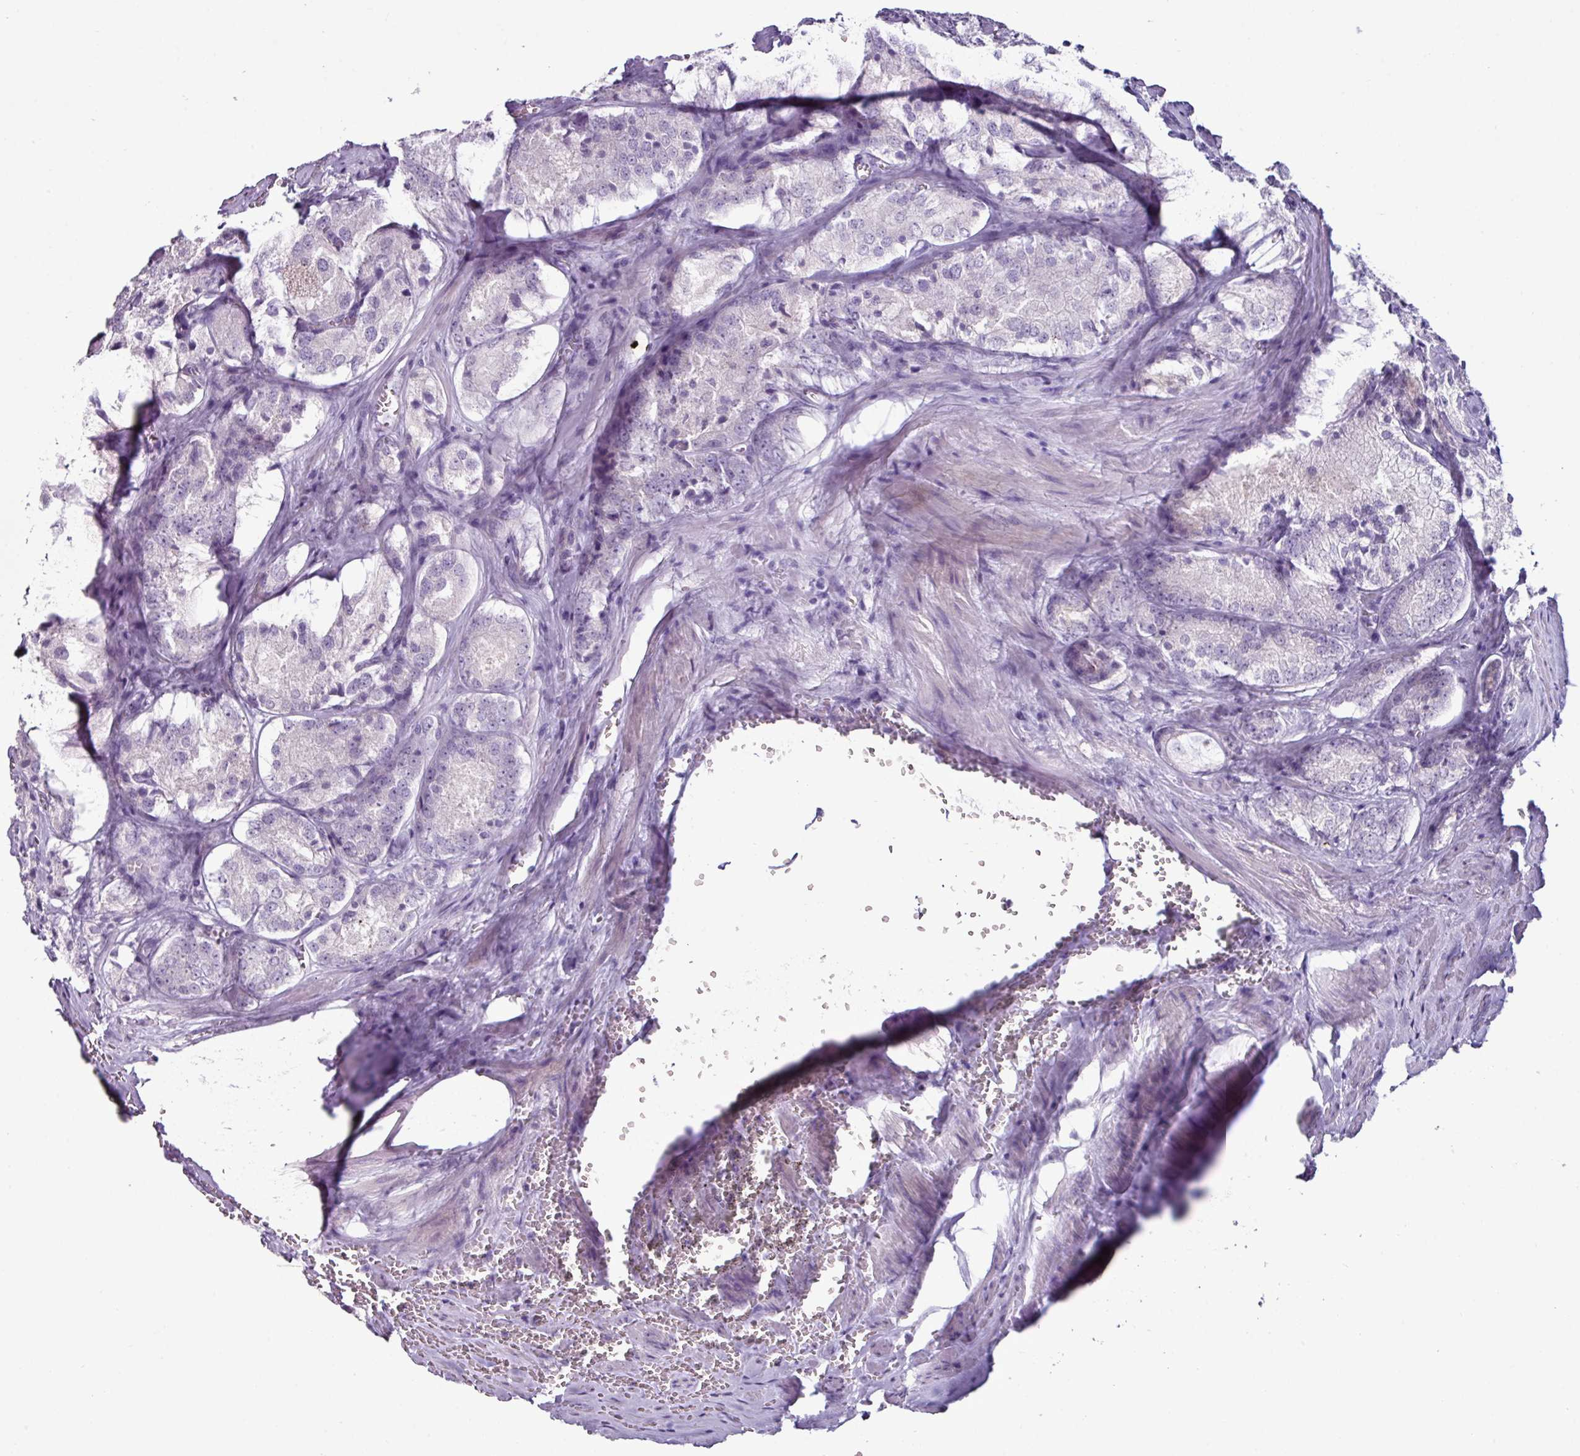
{"staining": {"intensity": "negative", "quantity": "none", "location": "none"}, "tissue": "prostate cancer", "cell_type": "Tumor cells", "image_type": "cancer", "snomed": [{"axis": "morphology", "description": "Adenocarcinoma, Low grade"}, {"axis": "topography", "description": "Prostate"}], "caption": "Micrograph shows no protein expression in tumor cells of prostate low-grade adenocarcinoma tissue.", "gene": "GLP2R", "patient": {"sex": "male", "age": 68}}